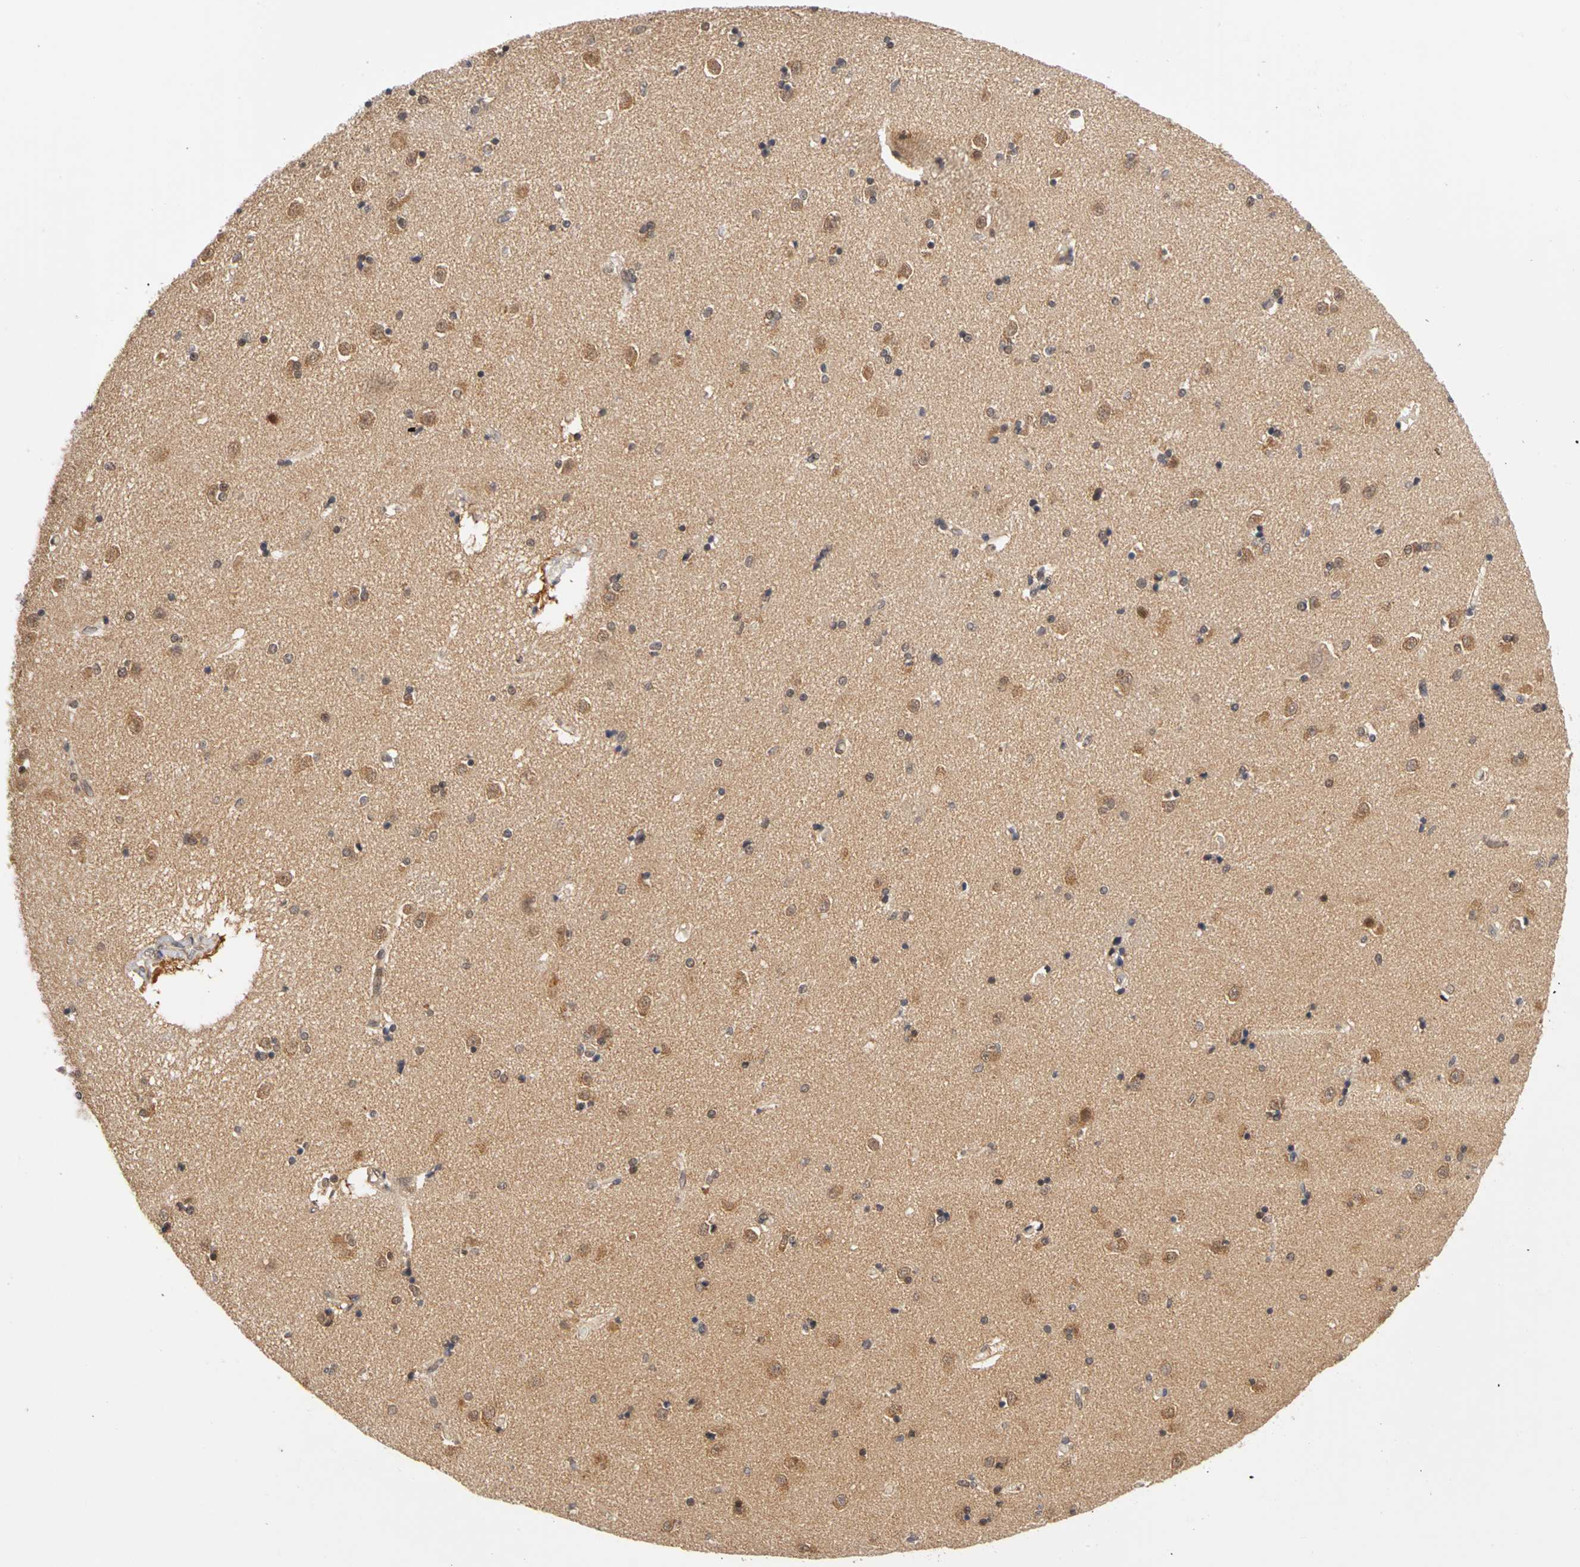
{"staining": {"intensity": "moderate", "quantity": "25%-75%", "location": "cytoplasmic/membranous,nuclear"}, "tissue": "caudate", "cell_type": "Glial cells", "image_type": "normal", "snomed": [{"axis": "morphology", "description": "Normal tissue, NOS"}, {"axis": "topography", "description": "Lateral ventricle wall"}], "caption": "Immunohistochemistry (IHC) of benign caudate shows medium levels of moderate cytoplasmic/membranous,nuclear staining in about 25%-75% of glial cells. The staining was performed using DAB to visualize the protein expression in brown, while the nuclei were stained in blue with hematoxylin (Magnification: 20x).", "gene": "UBE2M", "patient": {"sex": "female", "age": 54}}